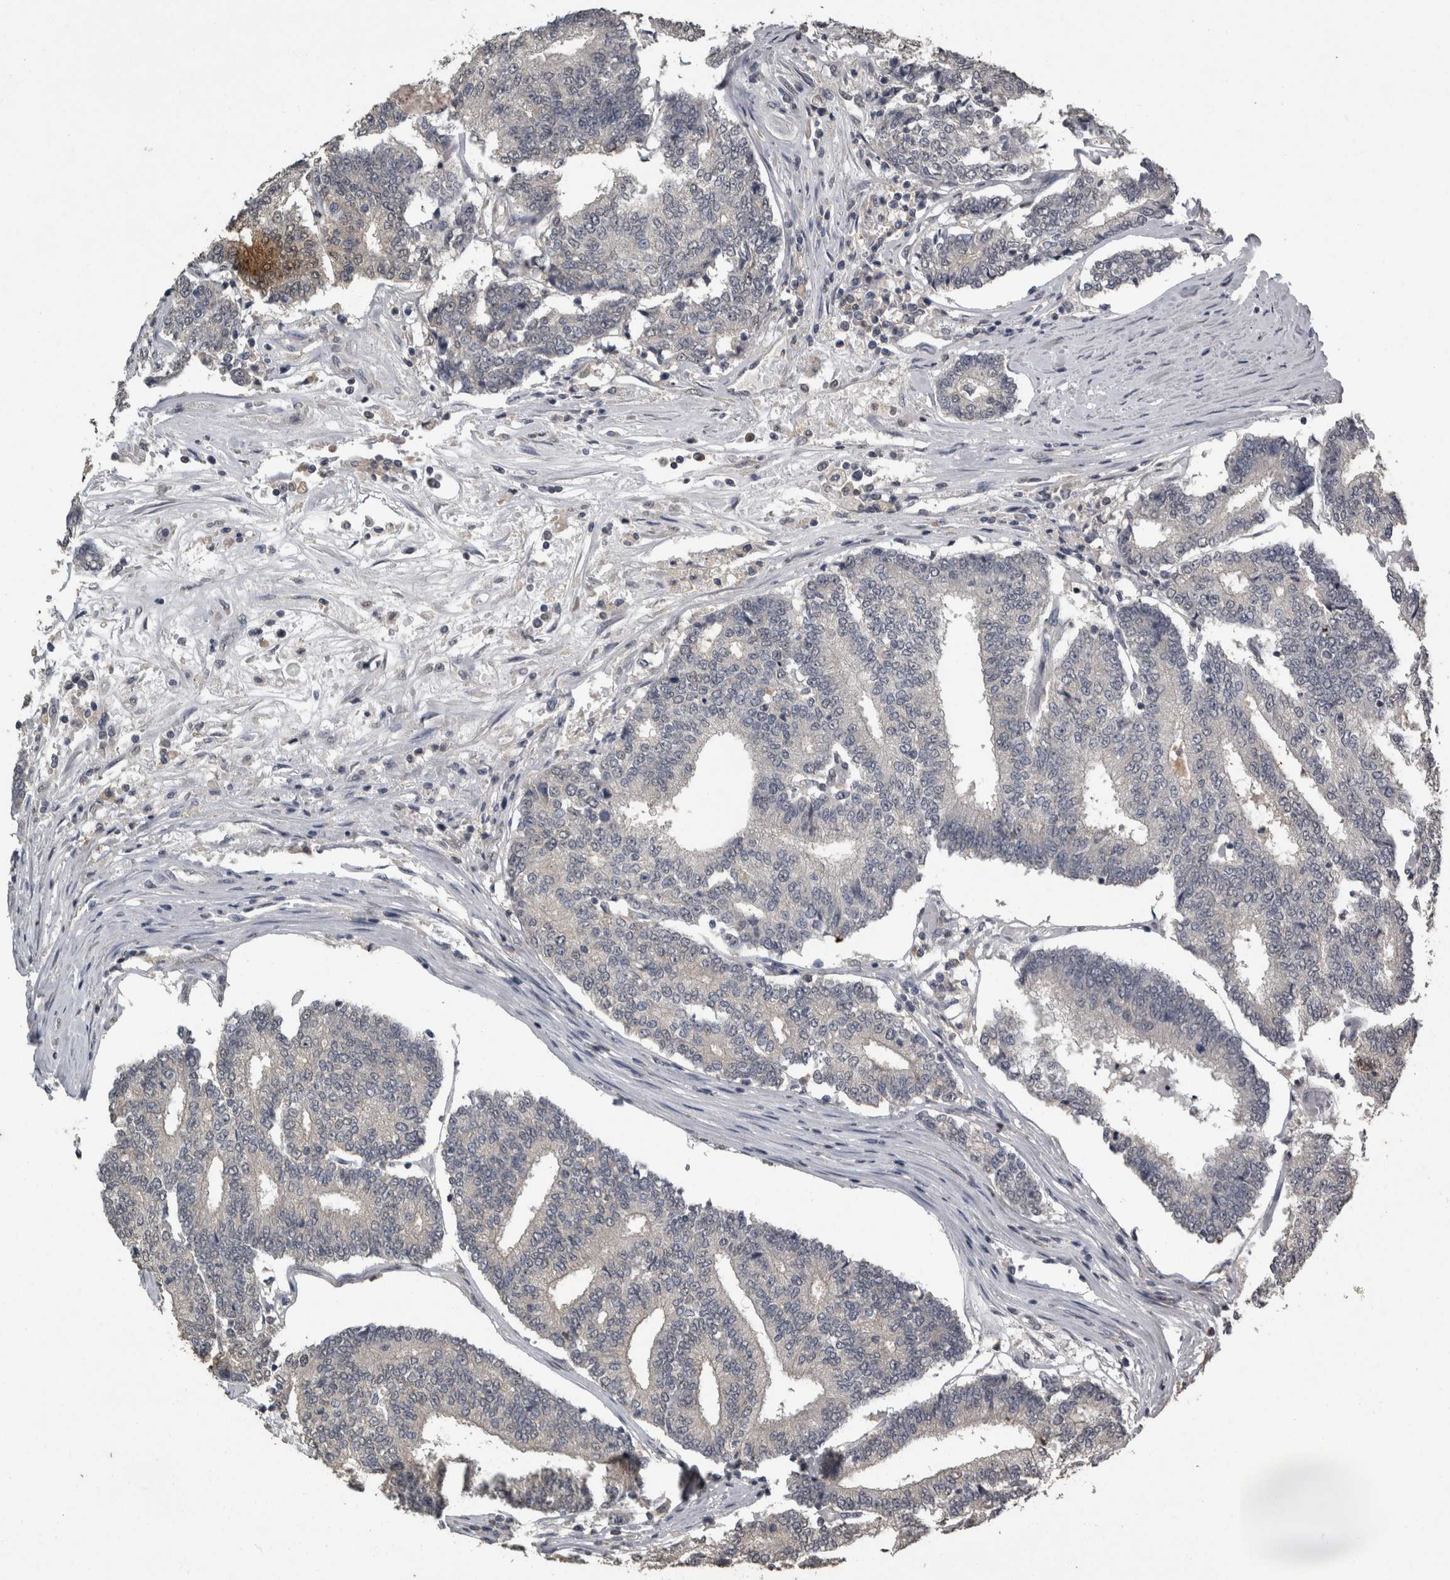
{"staining": {"intensity": "negative", "quantity": "none", "location": "none"}, "tissue": "prostate cancer", "cell_type": "Tumor cells", "image_type": "cancer", "snomed": [{"axis": "morphology", "description": "Normal tissue, NOS"}, {"axis": "morphology", "description": "Adenocarcinoma, High grade"}, {"axis": "topography", "description": "Prostate"}, {"axis": "topography", "description": "Seminal veicle"}], "caption": "IHC of human prostate high-grade adenocarcinoma reveals no positivity in tumor cells.", "gene": "PIK3AP1", "patient": {"sex": "male", "age": 55}}